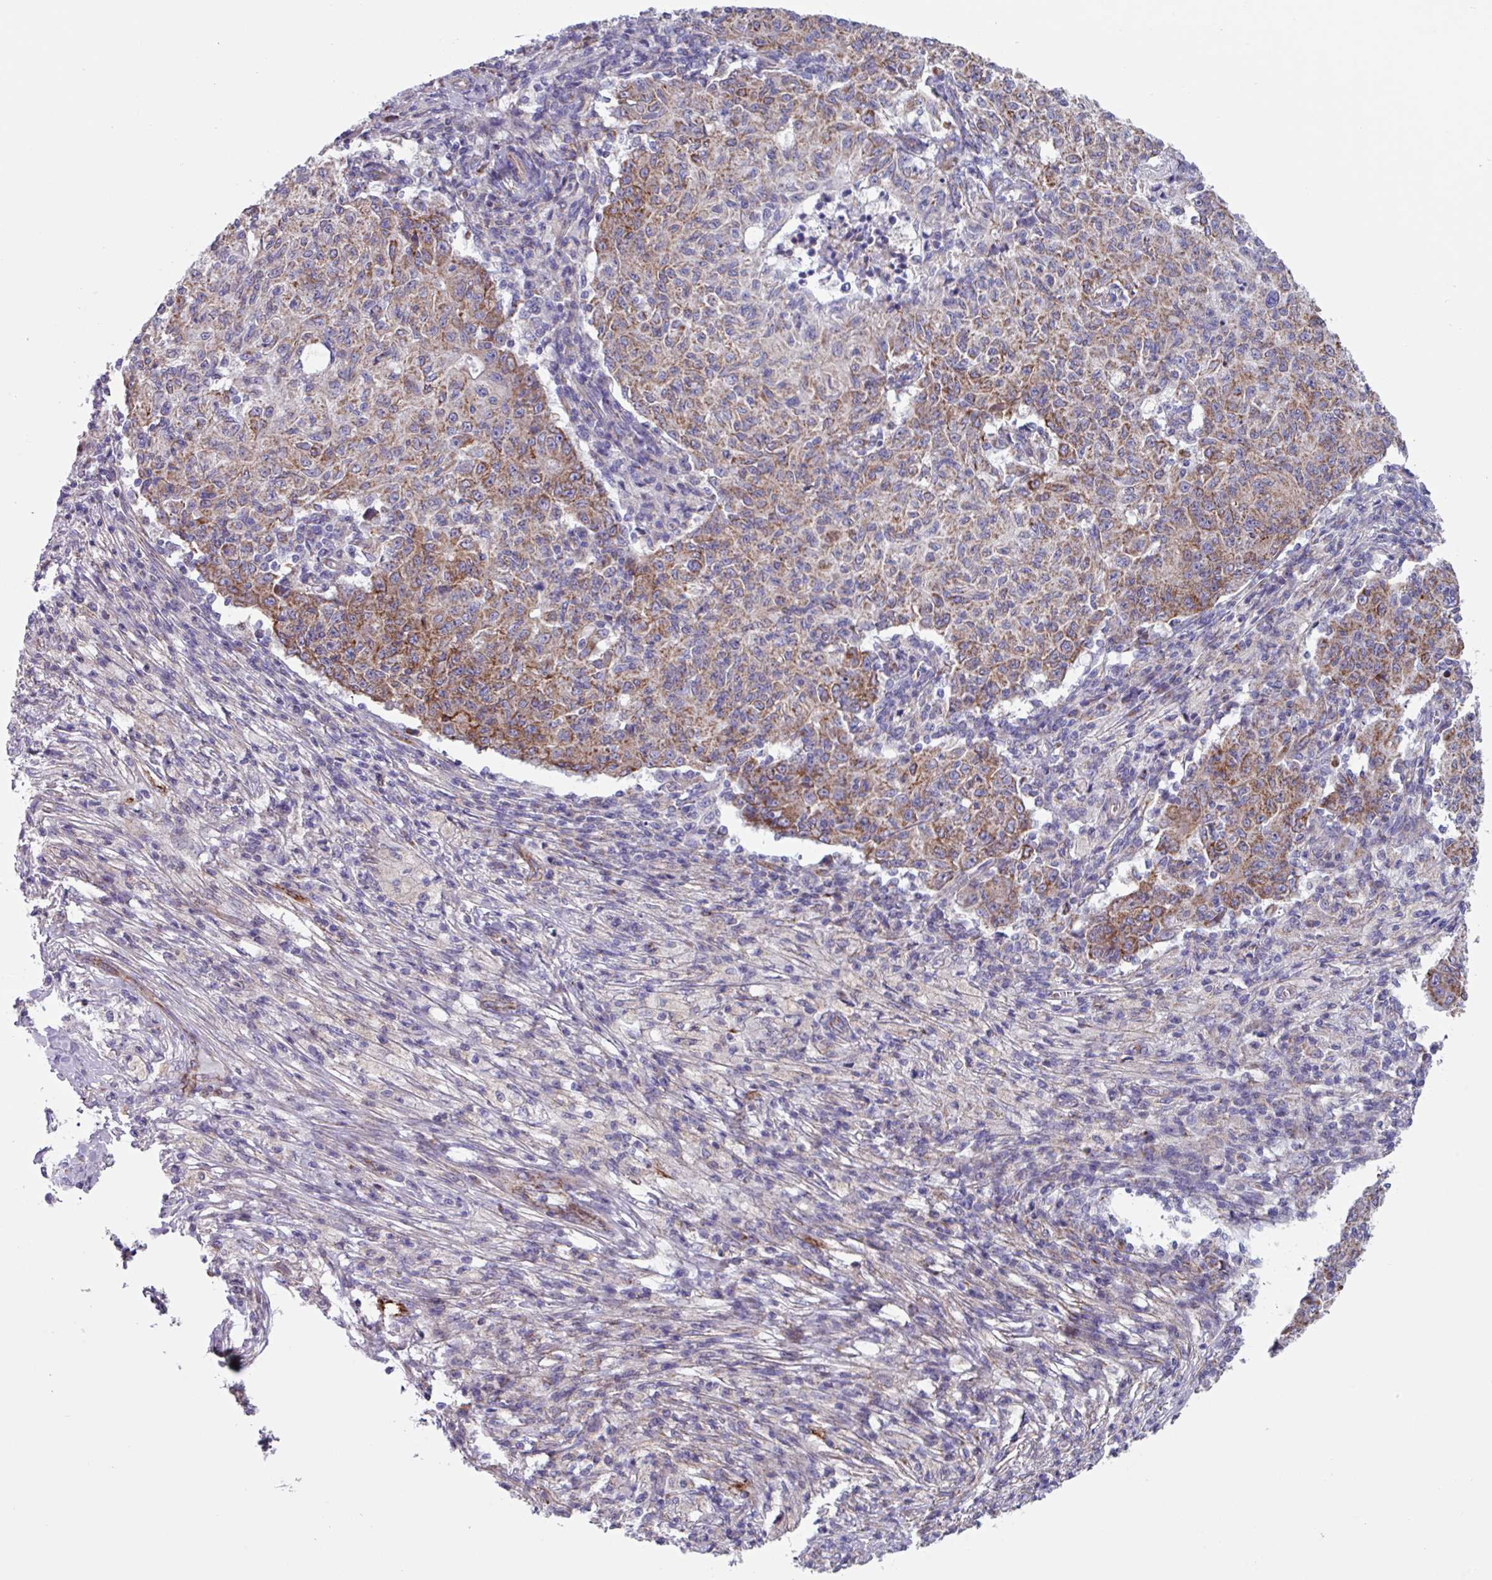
{"staining": {"intensity": "moderate", "quantity": ">75%", "location": "cytoplasmic/membranous"}, "tissue": "ovarian cancer", "cell_type": "Tumor cells", "image_type": "cancer", "snomed": [{"axis": "morphology", "description": "Carcinoma, endometroid"}, {"axis": "topography", "description": "Ovary"}], "caption": "IHC (DAB) staining of human ovarian endometroid carcinoma reveals moderate cytoplasmic/membranous protein positivity in approximately >75% of tumor cells.", "gene": "OTULIN", "patient": {"sex": "female", "age": 42}}